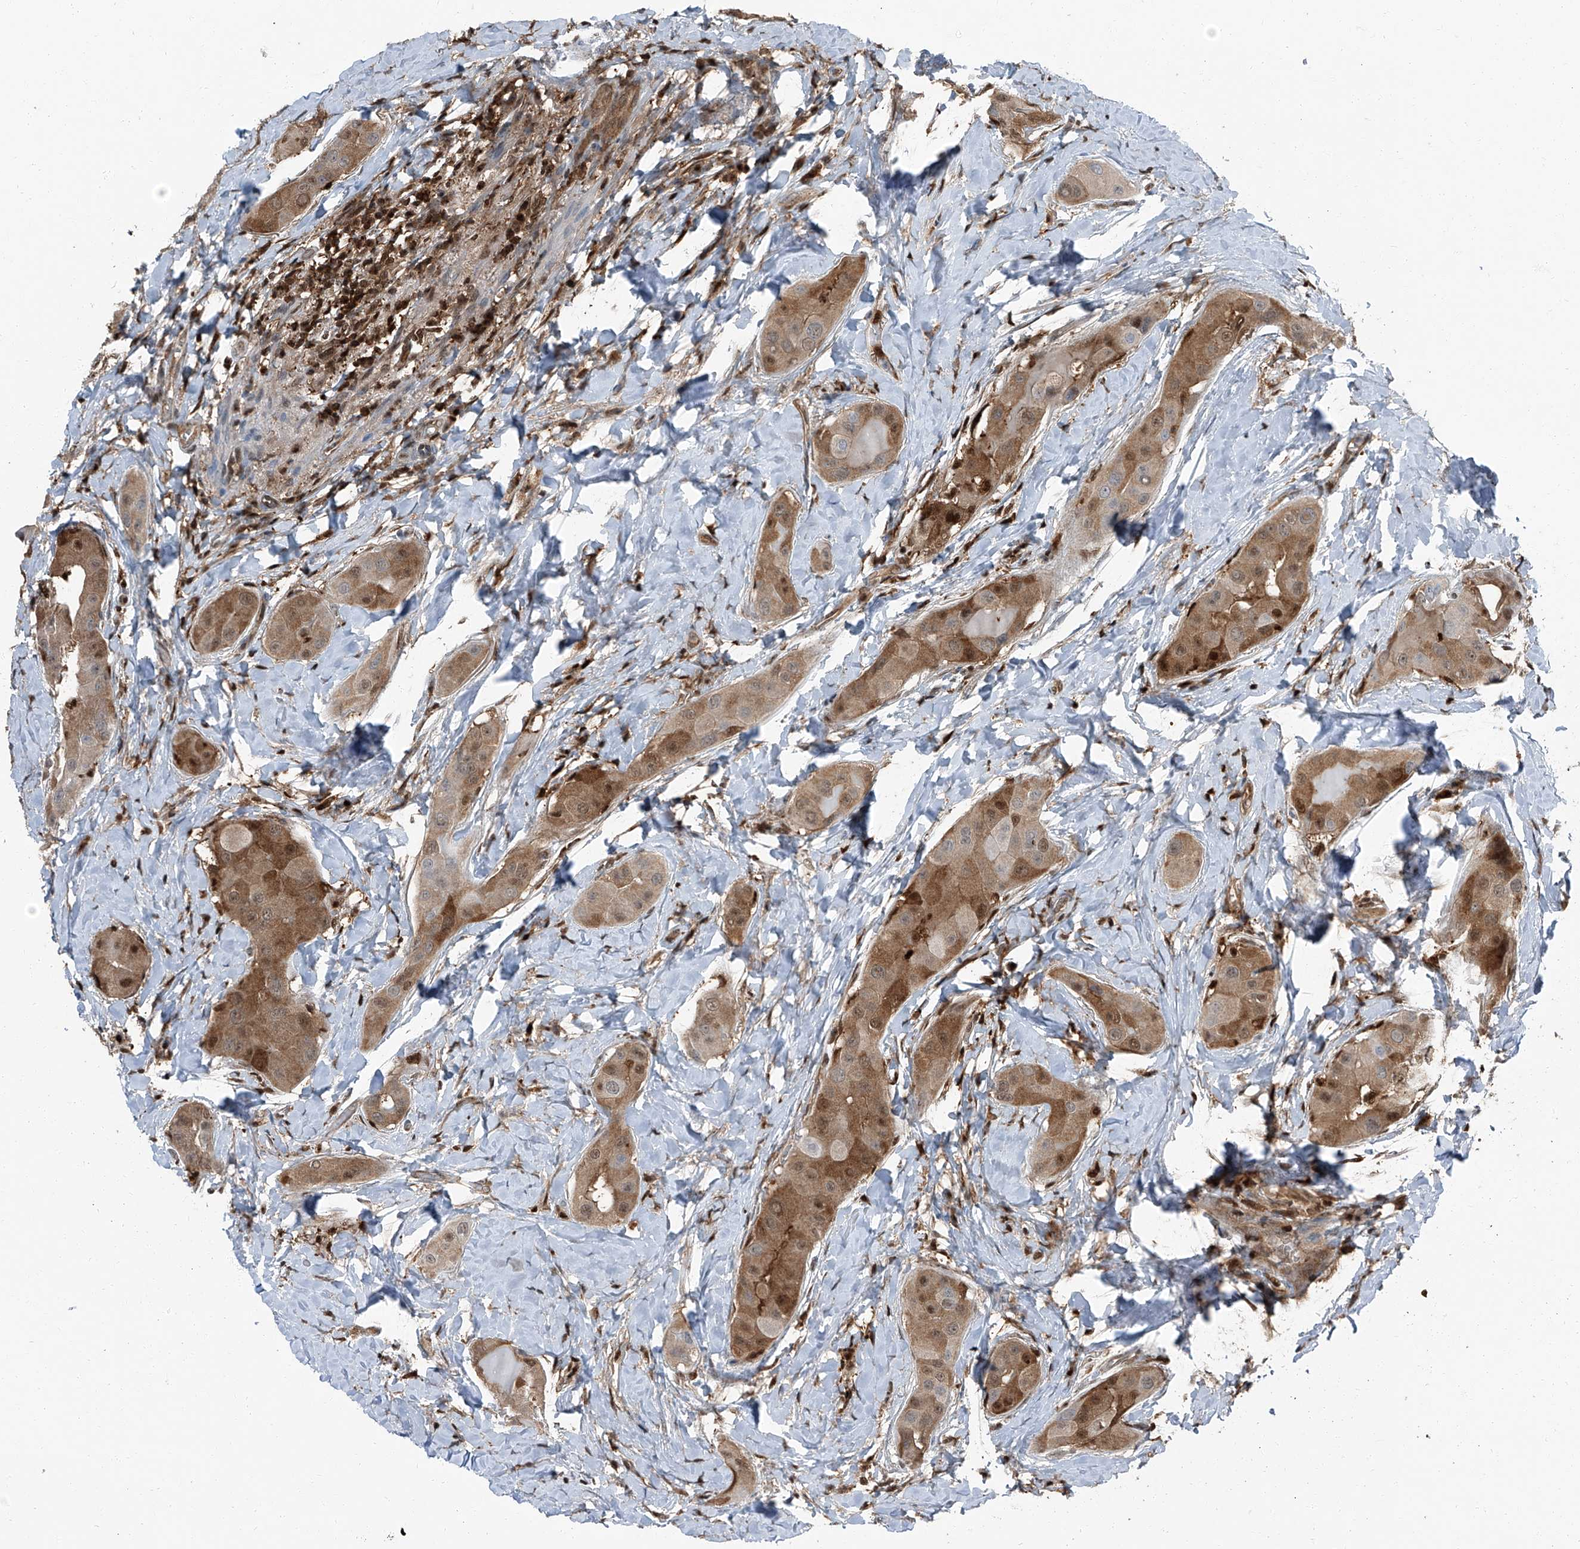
{"staining": {"intensity": "moderate", "quantity": ">75%", "location": "cytoplasmic/membranous,nuclear"}, "tissue": "thyroid cancer", "cell_type": "Tumor cells", "image_type": "cancer", "snomed": [{"axis": "morphology", "description": "Papillary adenocarcinoma, NOS"}, {"axis": "topography", "description": "Thyroid gland"}], "caption": "The immunohistochemical stain labels moderate cytoplasmic/membranous and nuclear positivity in tumor cells of thyroid cancer (papillary adenocarcinoma) tissue.", "gene": "PSMB10", "patient": {"sex": "male", "age": 33}}